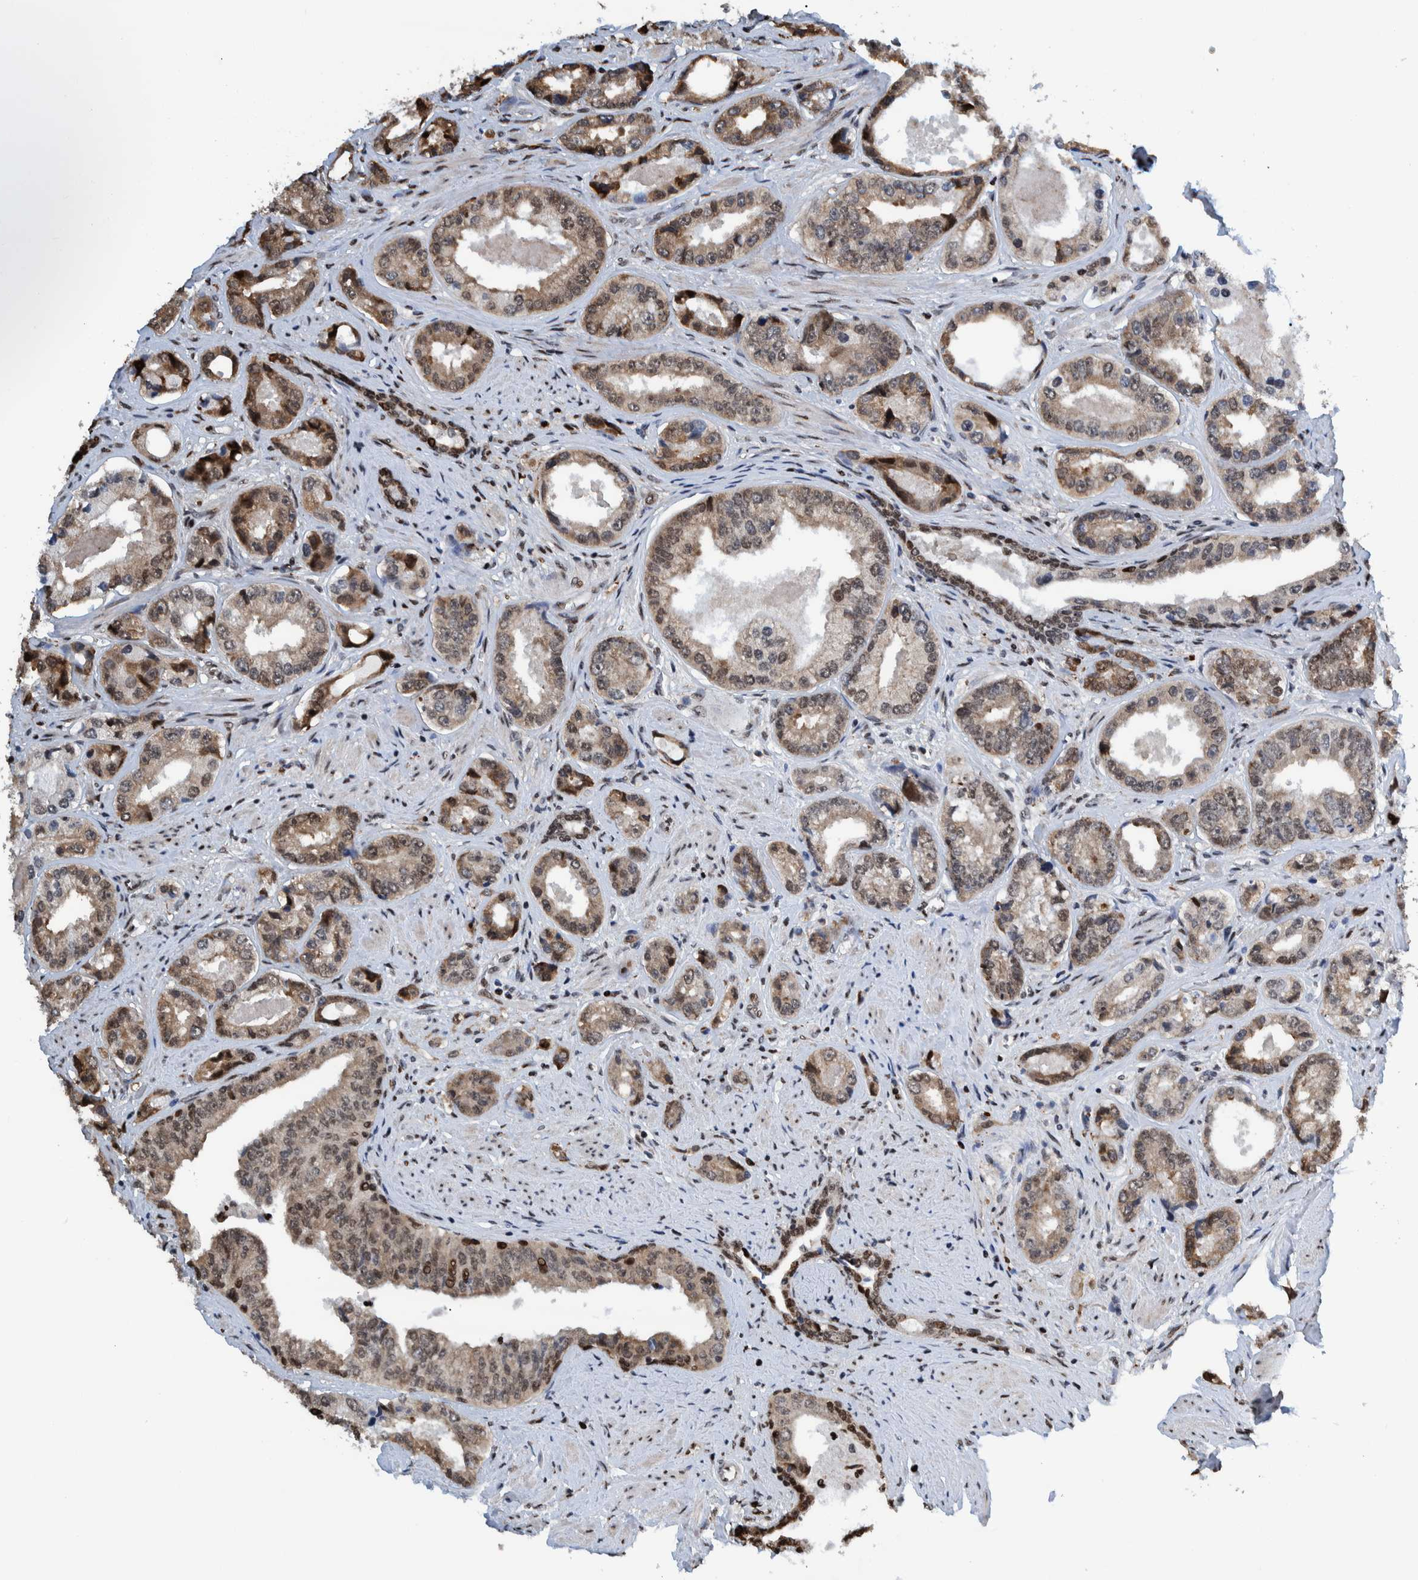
{"staining": {"intensity": "strong", "quantity": "25%-75%", "location": "cytoplasmic/membranous,nuclear"}, "tissue": "prostate cancer", "cell_type": "Tumor cells", "image_type": "cancer", "snomed": [{"axis": "morphology", "description": "Adenocarcinoma, High grade"}, {"axis": "topography", "description": "Prostate"}], "caption": "The photomicrograph reveals a brown stain indicating the presence of a protein in the cytoplasmic/membranous and nuclear of tumor cells in prostate cancer.", "gene": "HEATR9", "patient": {"sex": "male", "age": 61}}